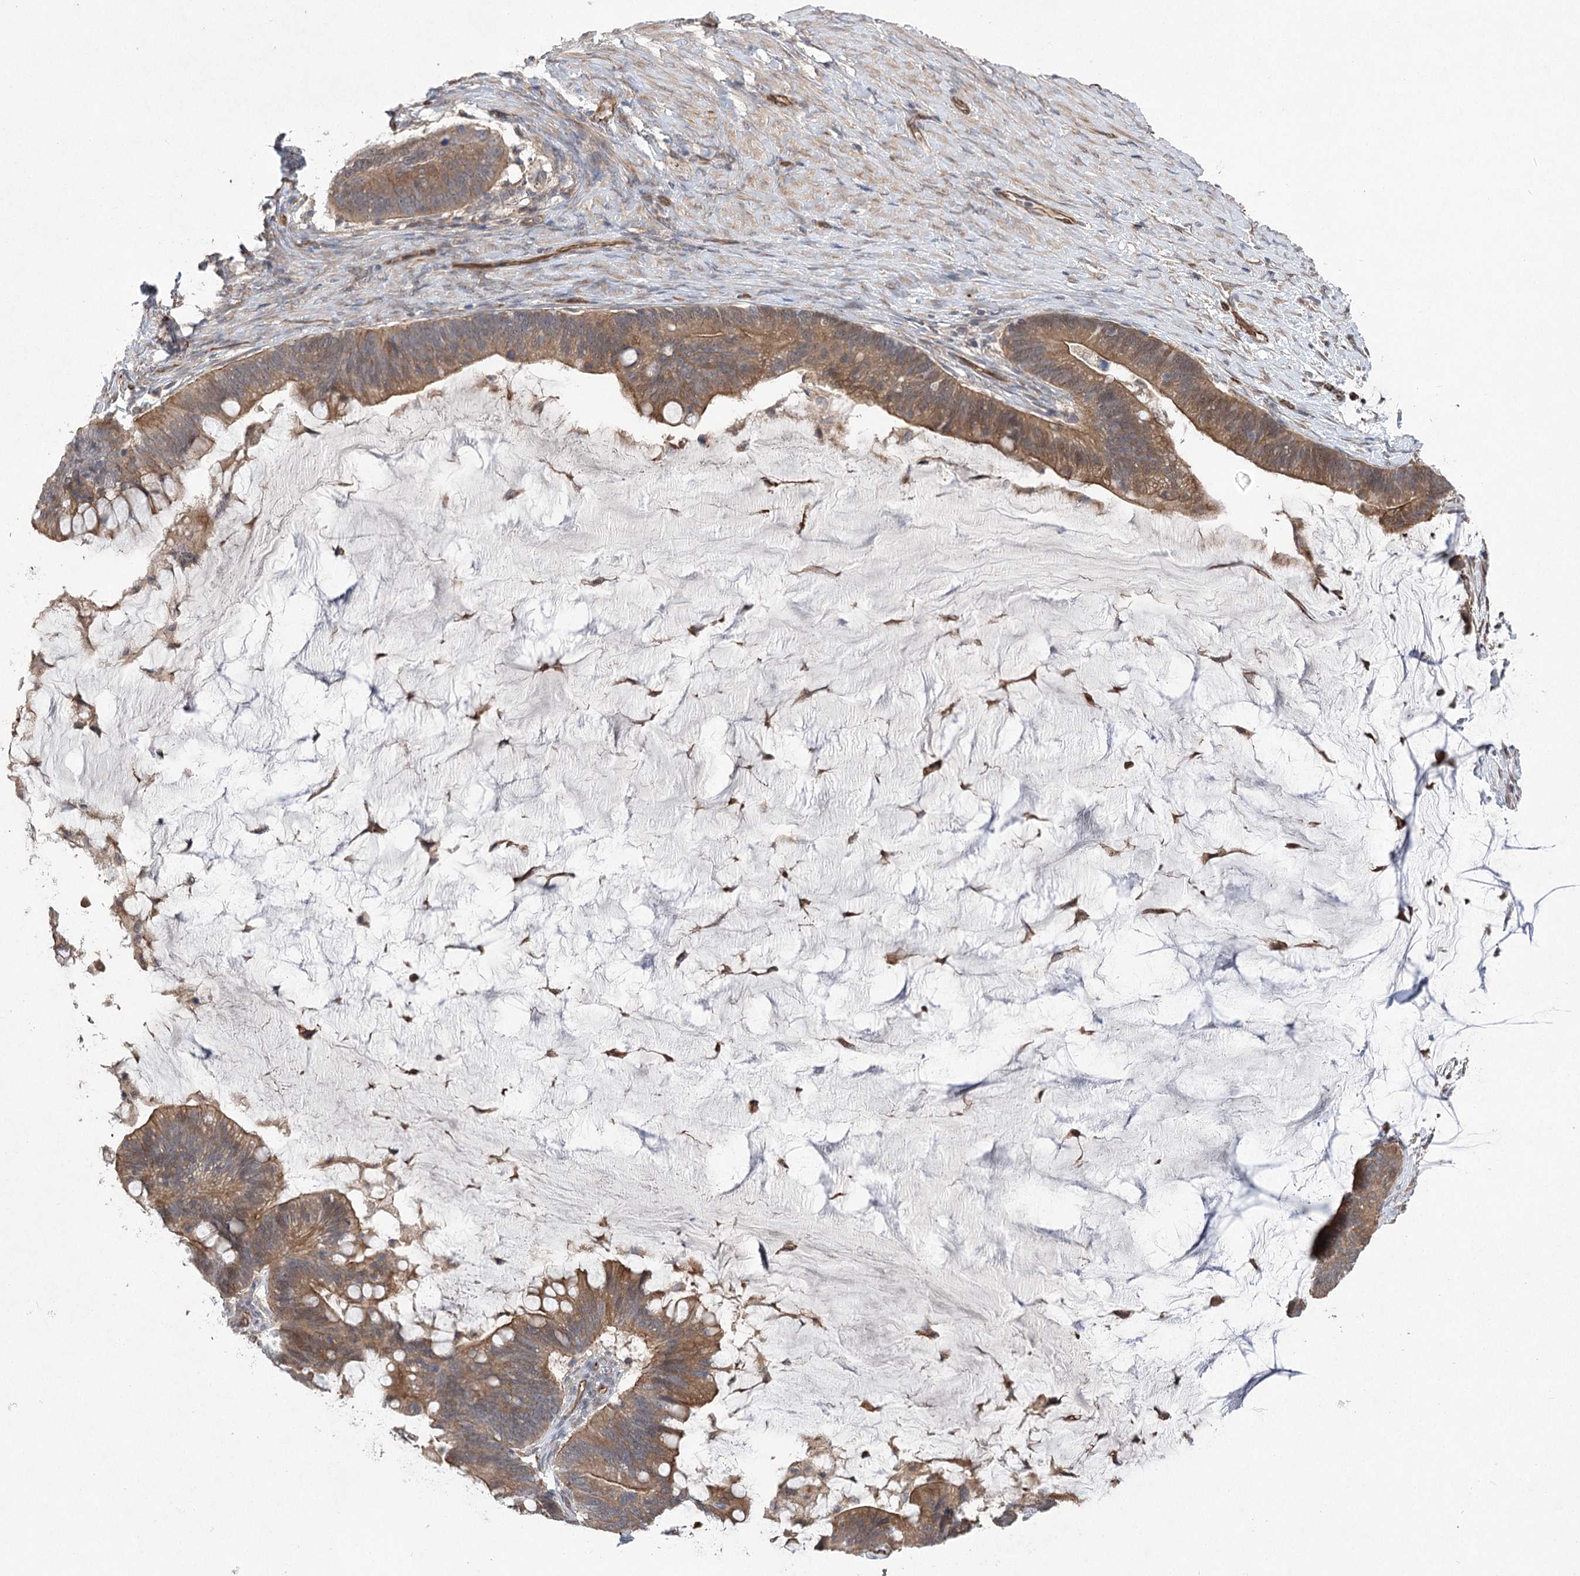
{"staining": {"intensity": "moderate", "quantity": ">75%", "location": "cytoplasmic/membranous"}, "tissue": "ovarian cancer", "cell_type": "Tumor cells", "image_type": "cancer", "snomed": [{"axis": "morphology", "description": "Cystadenocarcinoma, mucinous, NOS"}, {"axis": "topography", "description": "Ovary"}], "caption": "Immunohistochemistry staining of ovarian cancer, which demonstrates medium levels of moderate cytoplasmic/membranous positivity in approximately >75% of tumor cells indicating moderate cytoplasmic/membranous protein positivity. The staining was performed using DAB (brown) for protein detection and nuclei were counterstained in hematoxylin (blue).", "gene": "RWDD4", "patient": {"sex": "female", "age": 61}}